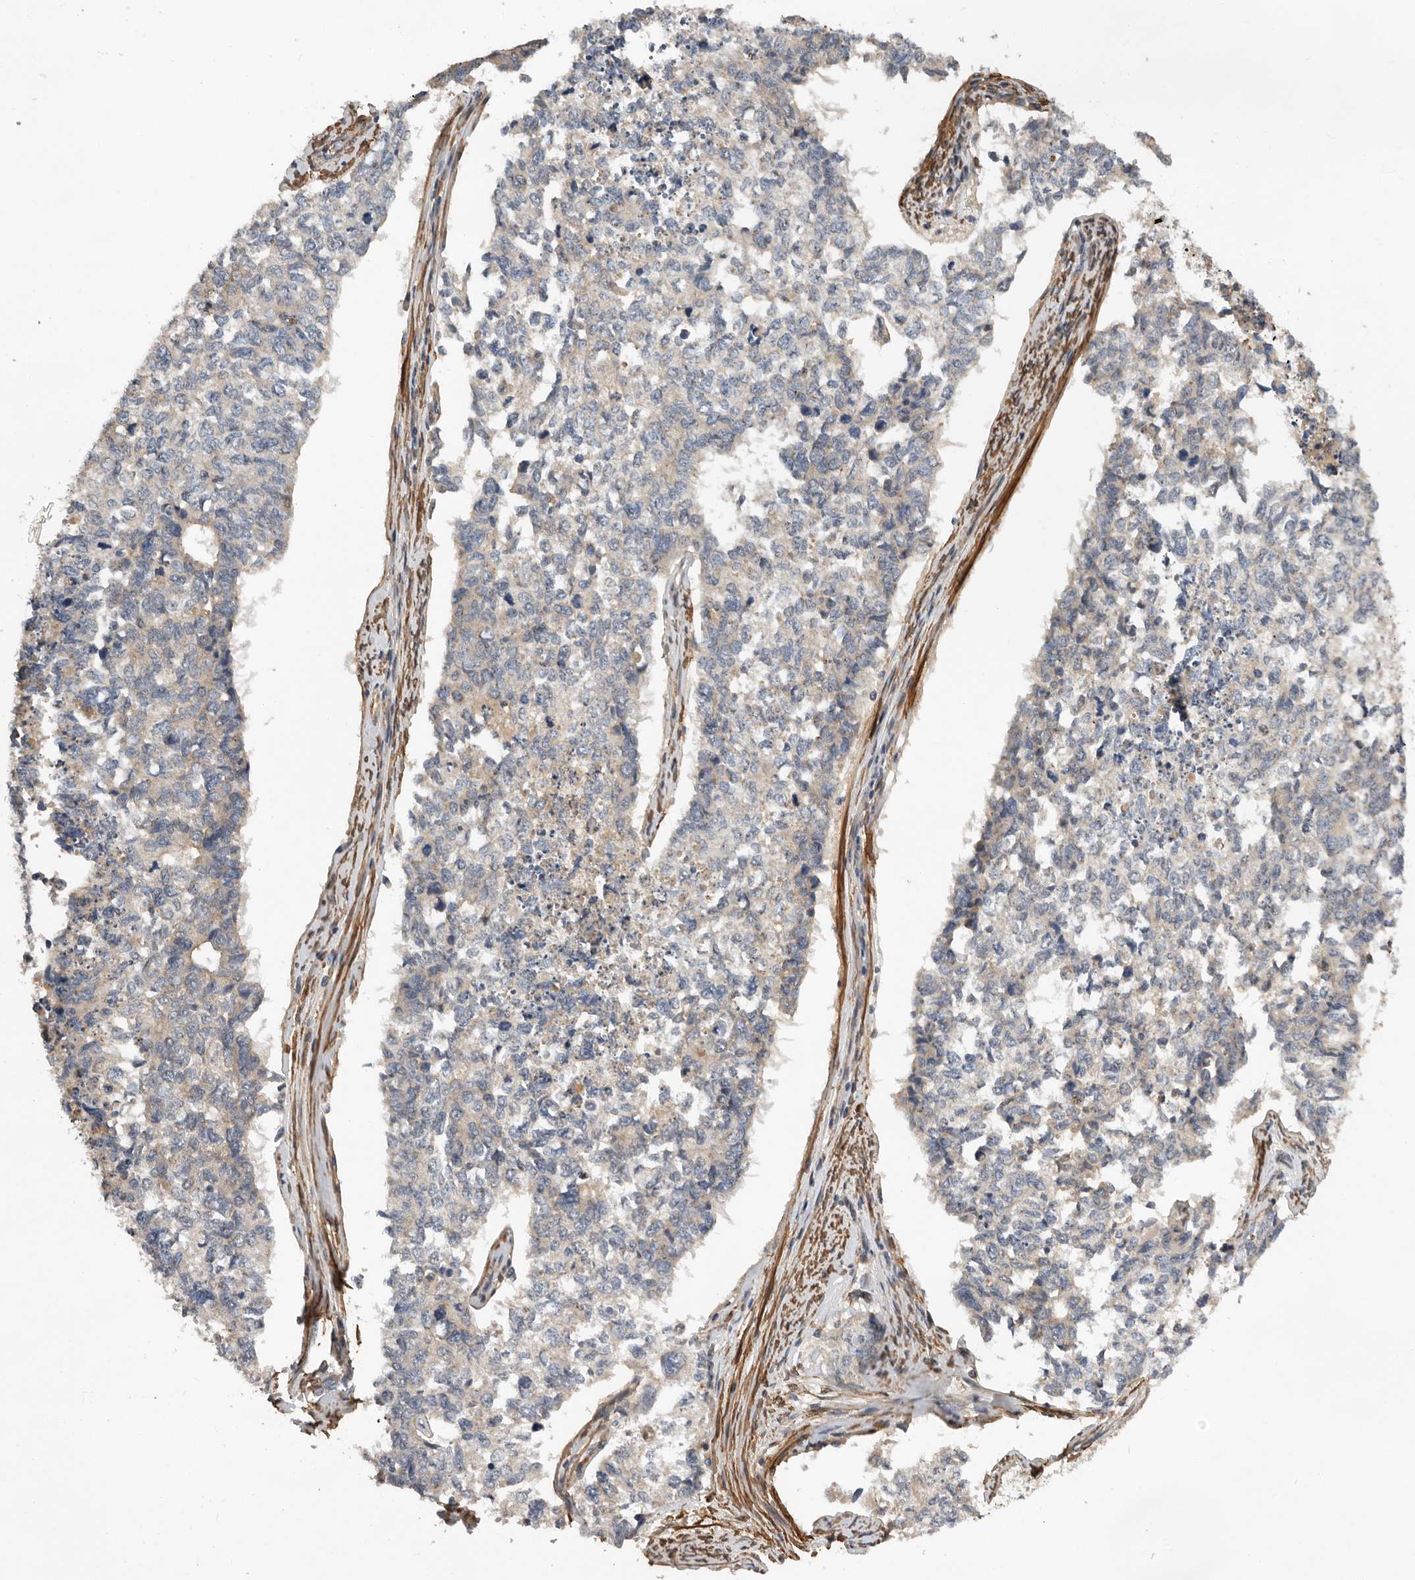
{"staining": {"intensity": "moderate", "quantity": "<25%", "location": "cytoplasmic/membranous"}, "tissue": "cervical cancer", "cell_type": "Tumor cells", "image_type": "cancer", "snomed": [{"axis": "morphology", "description": "Squamous cell carcinoma, NOS"}, {"axis": "topography", "description": "Cervix"}], "caption": "Protein staining of cervical cancer tissue reveals moderate cytoplasmic/membranous staining in approximately <25% of tumor cells.", "gene": "RNF157", "patient": {"sex": "female", "age": 63}}